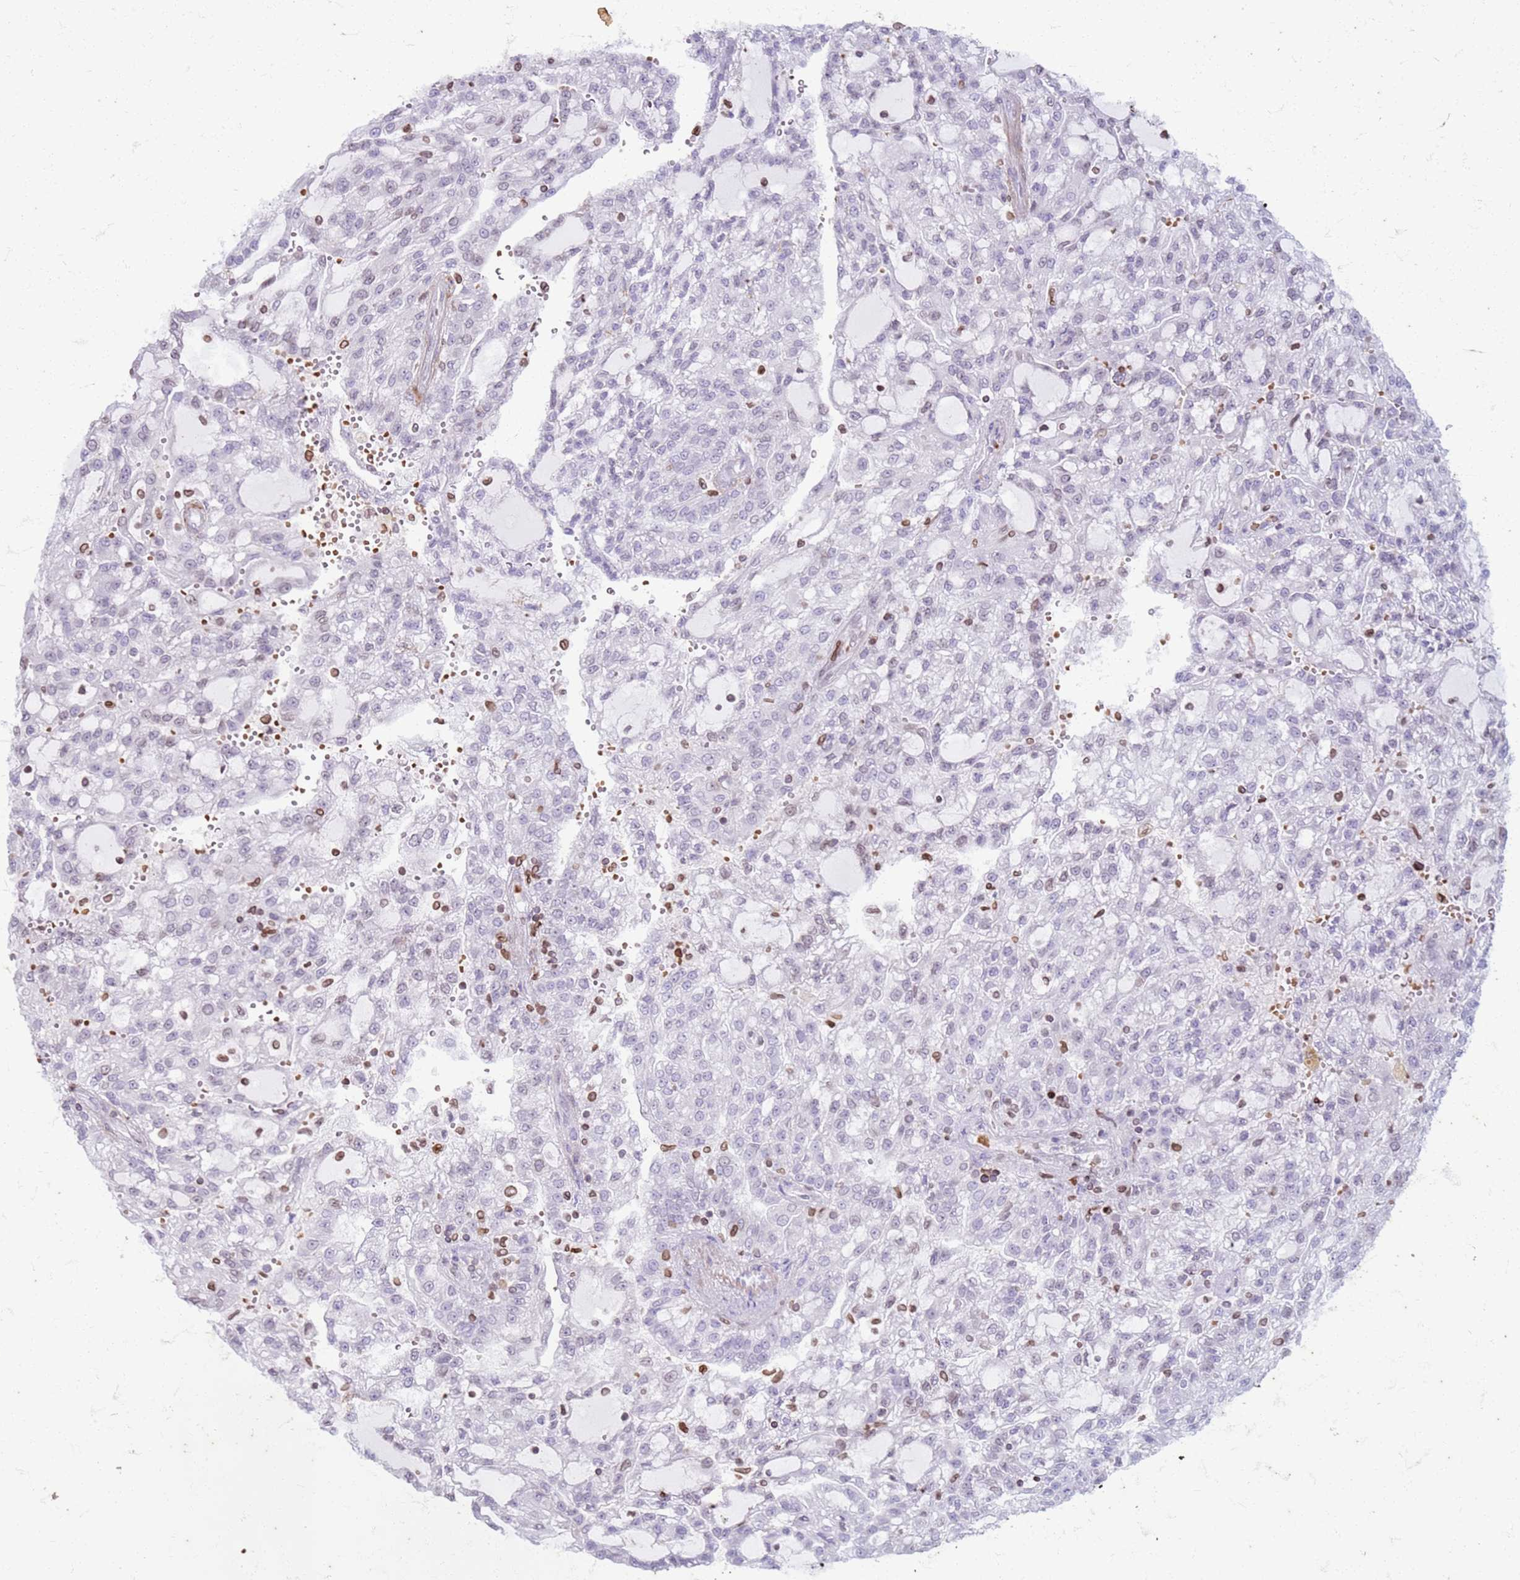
{"staining": {"intensity": "negative", "quantity": "none", "location": "none"}, "tissue": "renal cancer", "cell_type": "Tumor cells", "image_type": "cancer", "snomed": [{"axis": "morphology", "description": "Adenocarcinoma, NOS"}, {"axis": "topography", "description": "Kidney"}], "caption": "The histopathology image demonstrates no significant positivity in tumor cells of adenocarcinoma (renal).", "gene": "METTL25B", "patient": {"sex": "male", "age": 63}}